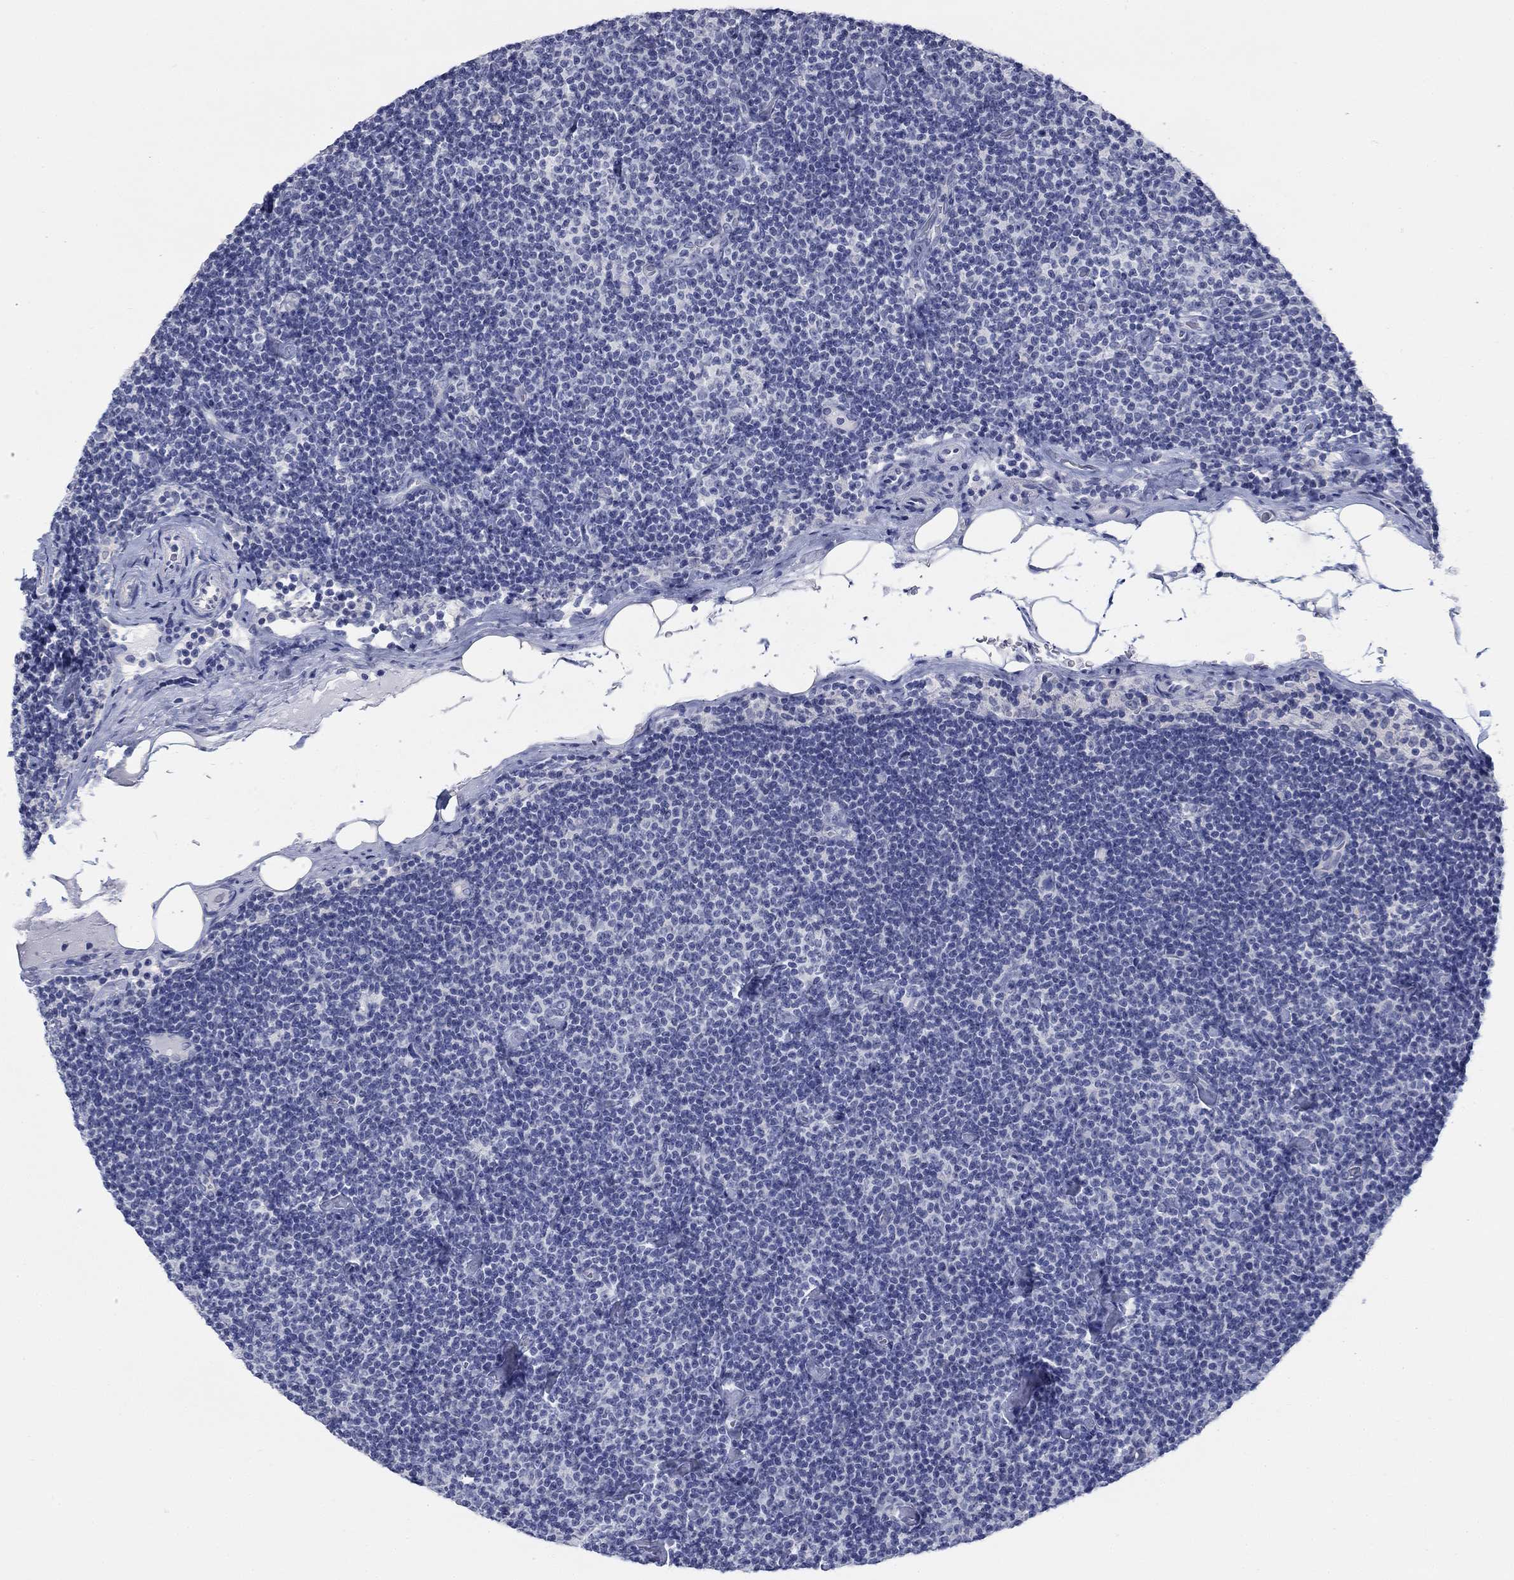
{"staining": {"intensity": "negative", "quantity": "none", "location": "none"}, "tissue": "lymphoma", "cell_type": "Tumor cells", "image_type": "cancer", "snomed": [{"axis": "morphology", "description": "Malignant lymphoma, non-Hodgkin's type, Low grade"}, {"axis": "topography", "description": "Lymph node"}], "caption": "Histopathology image shows no protein positivity in tumor cells of low-grade malignant lymphoma, non-Hodgkin's type tissue.", "gene": "ATP6V1G2", "patient": {"sex": "male", "age": 81}}